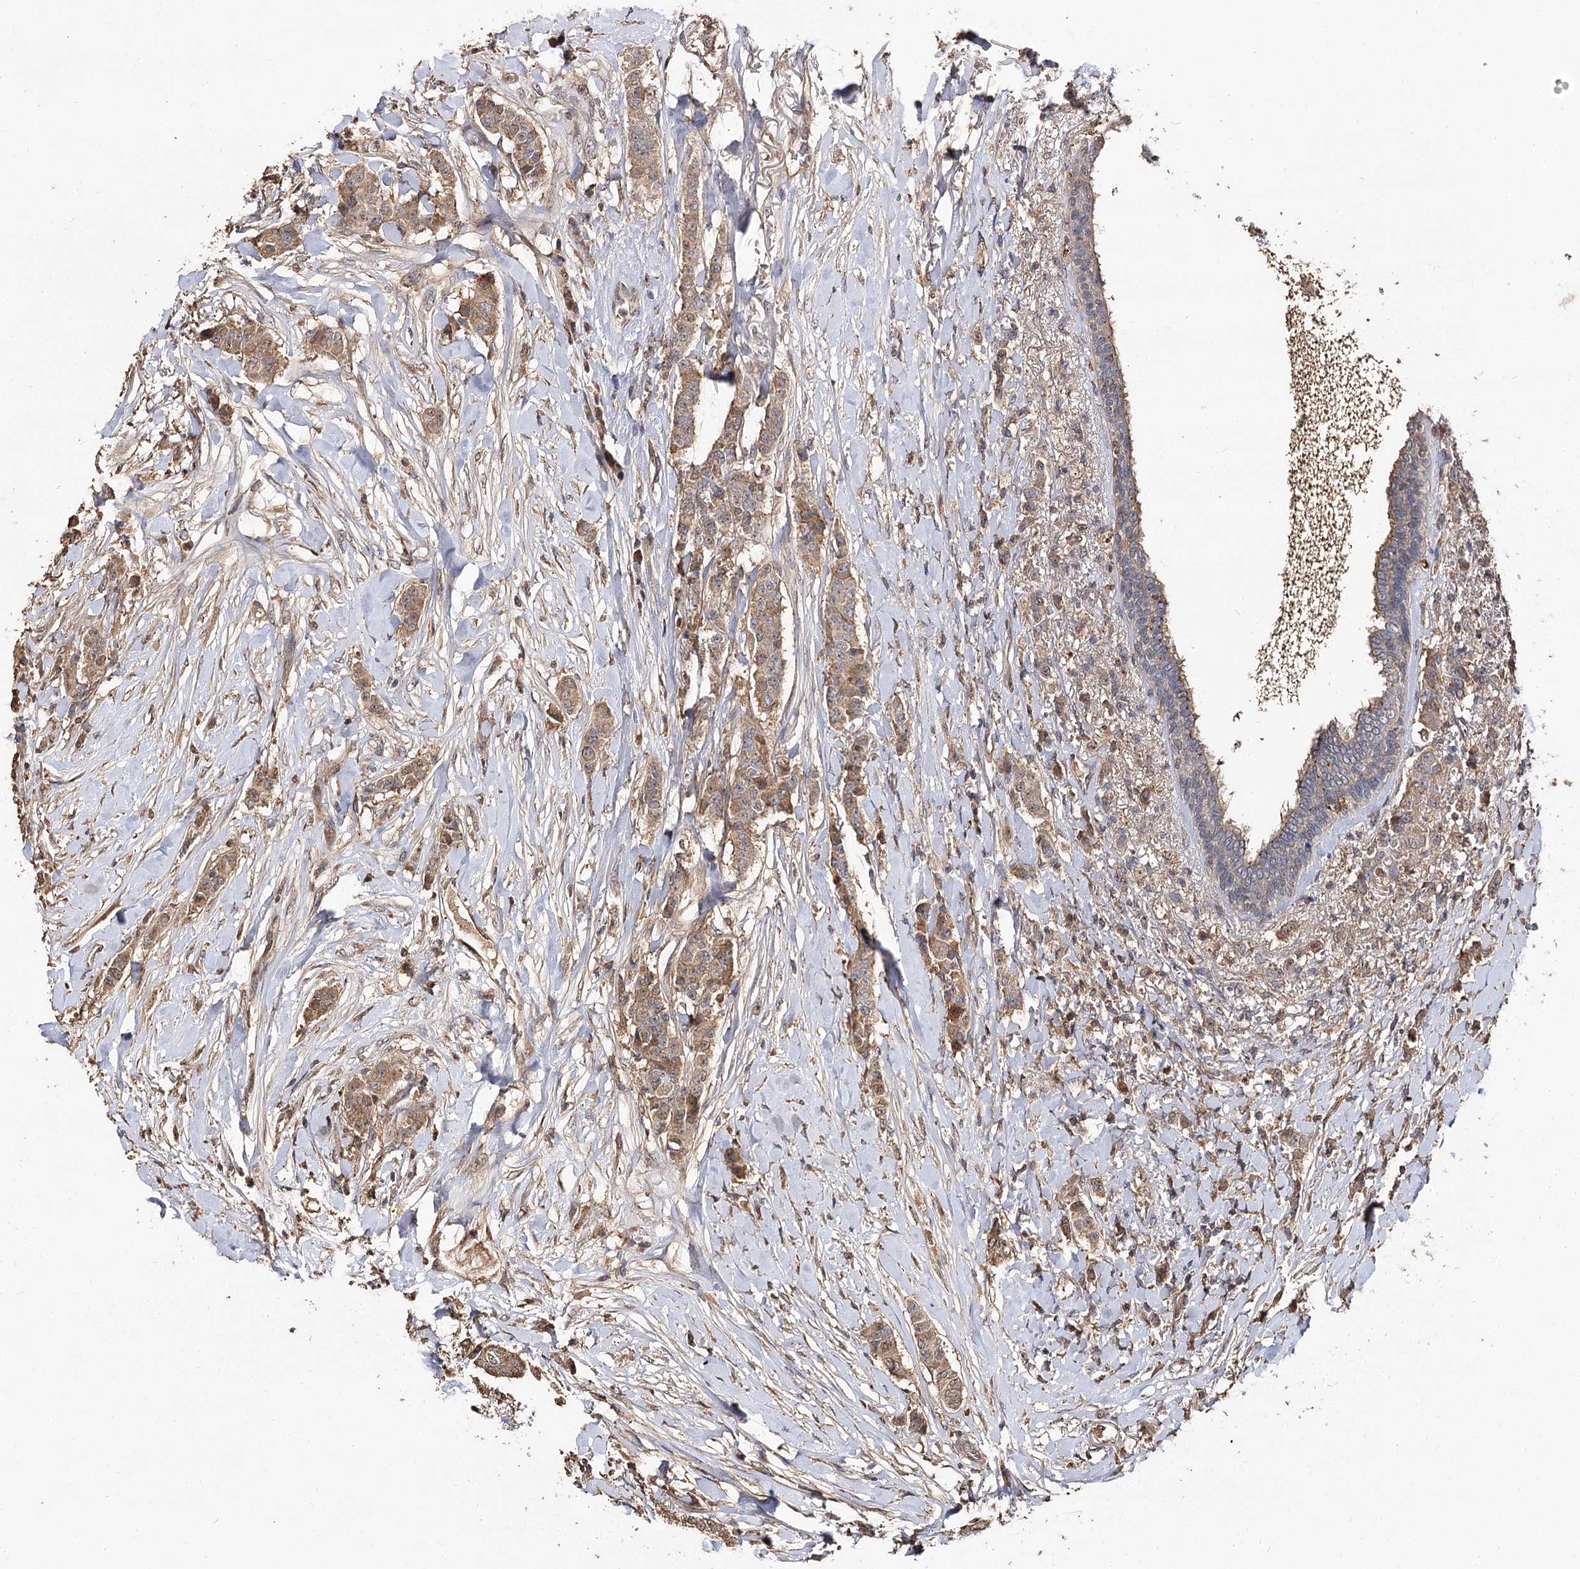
{"staining": {"intensity": "moderate", "quantity": ">75%", "location": "cytoplasmic/membranous"}, "tissue": "breast cancer", "cell_type": "Tumor cells", "image_type": "cancer", "snomed": [{"axis": "morphology", "description": "Duct carcinoma"}, {"axis": "topography", "description": "Breast"}], "caption": "Breast cancer (invasive ductal carcinoma) tissue exhibits moderate cytoplasmic/membranous expression in approximately >75% of tumor cells, visualized by immunohistochemistry.", "gene": "ARL13A", "patient": {"sex": "female", "age": 40}}